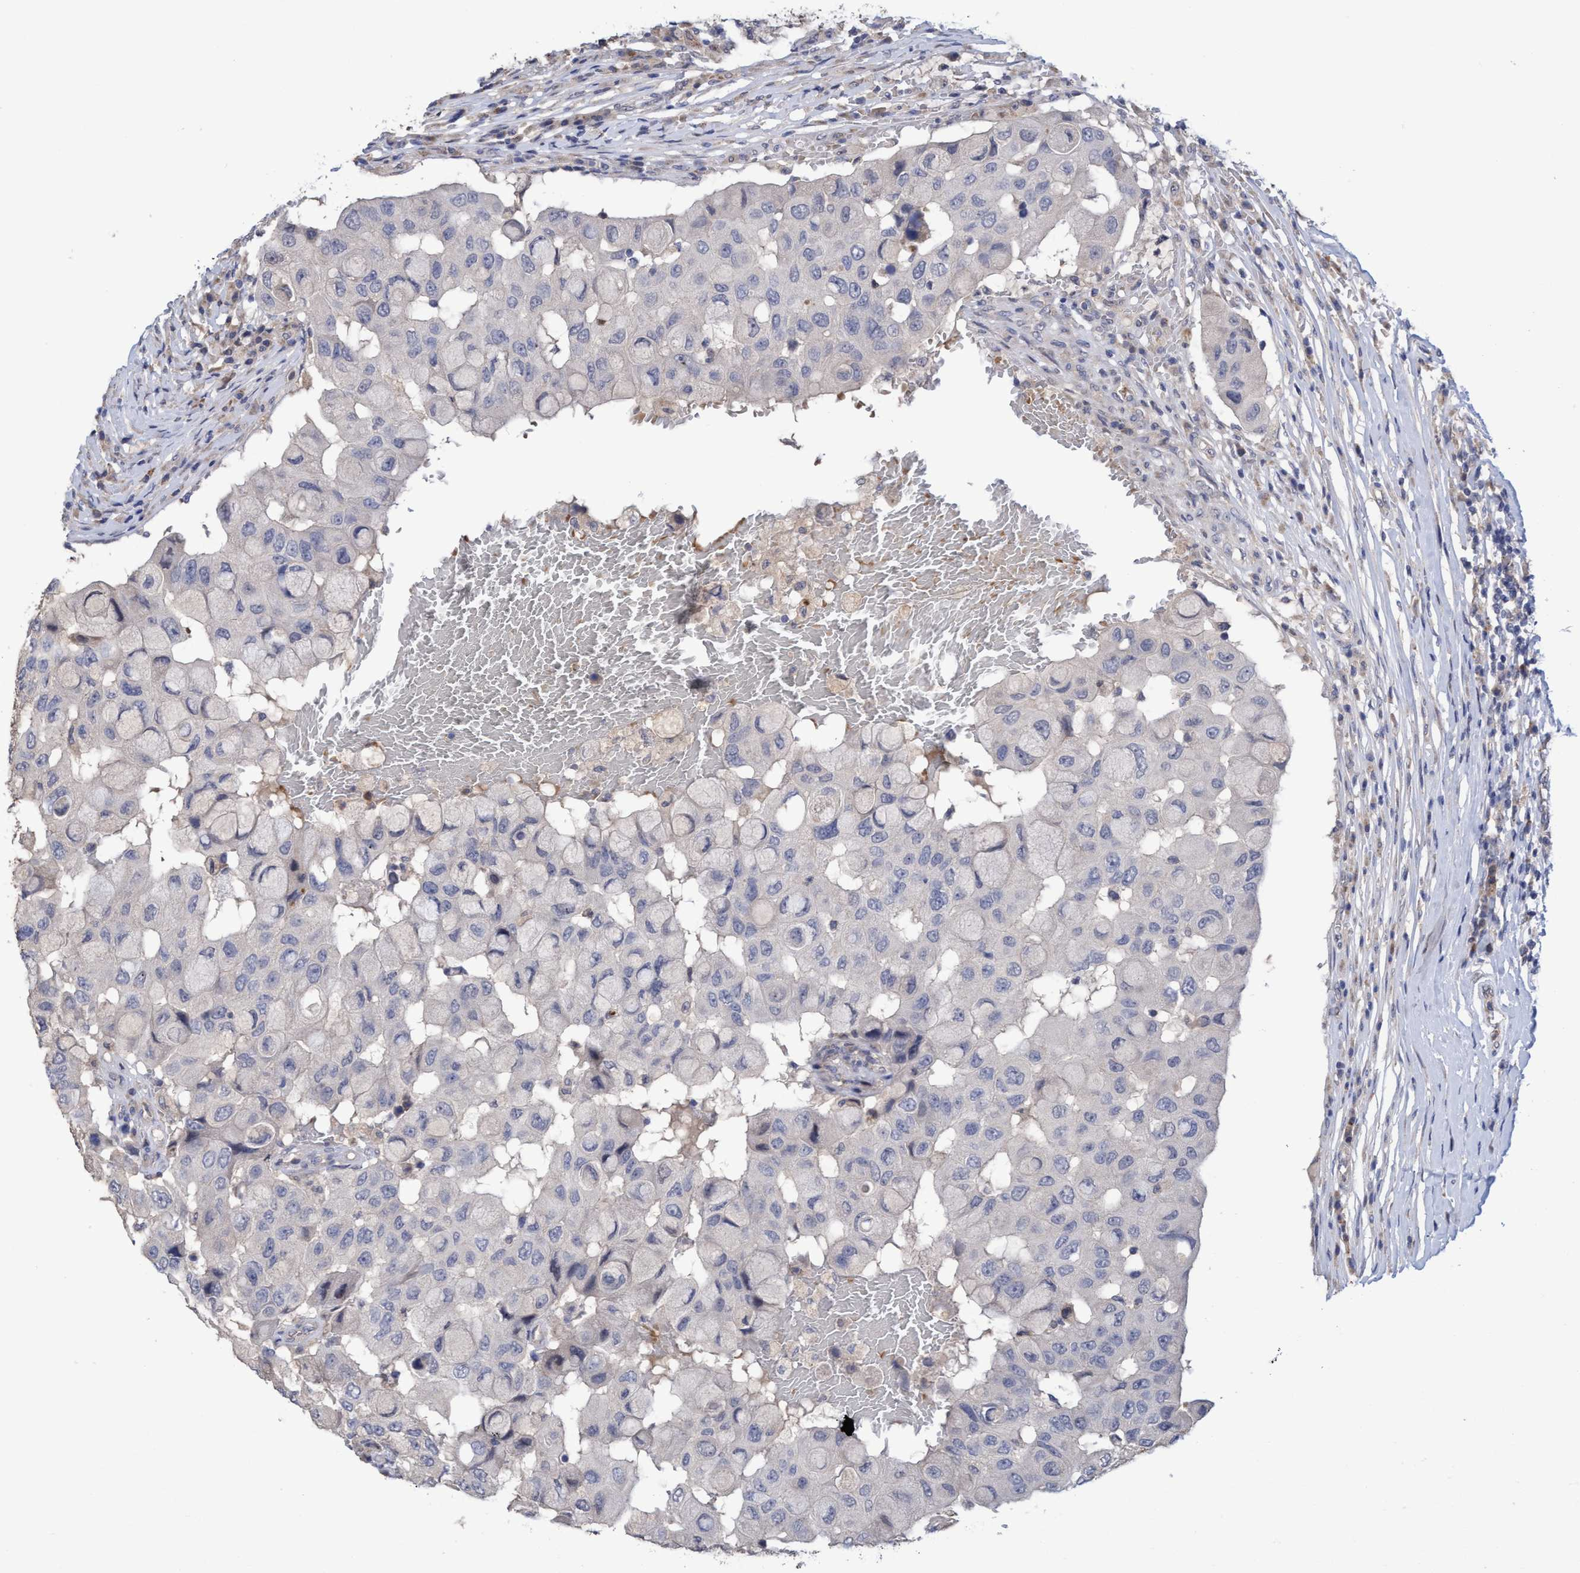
{"staining": {"intensity": "negative", "quantity": "none", "location": "none"}, "tissue": "breast cancer", "cell_type": "Tumor cells", "image_type": "cancer", "snomed": [{"axis": "morphology", "description": "Duct carcinoma"}, {"axis": "topography", "description": "Breast"}], "caption": "There is no significant positivity in tumor cells of breast cancer (invasive ductal carcinoma). (DAB immunohistochemistry visualized using brightfield microscopy, high magnification).", "gene": "SEMA4D", "patient": {"sex": "female", "age": 27}}